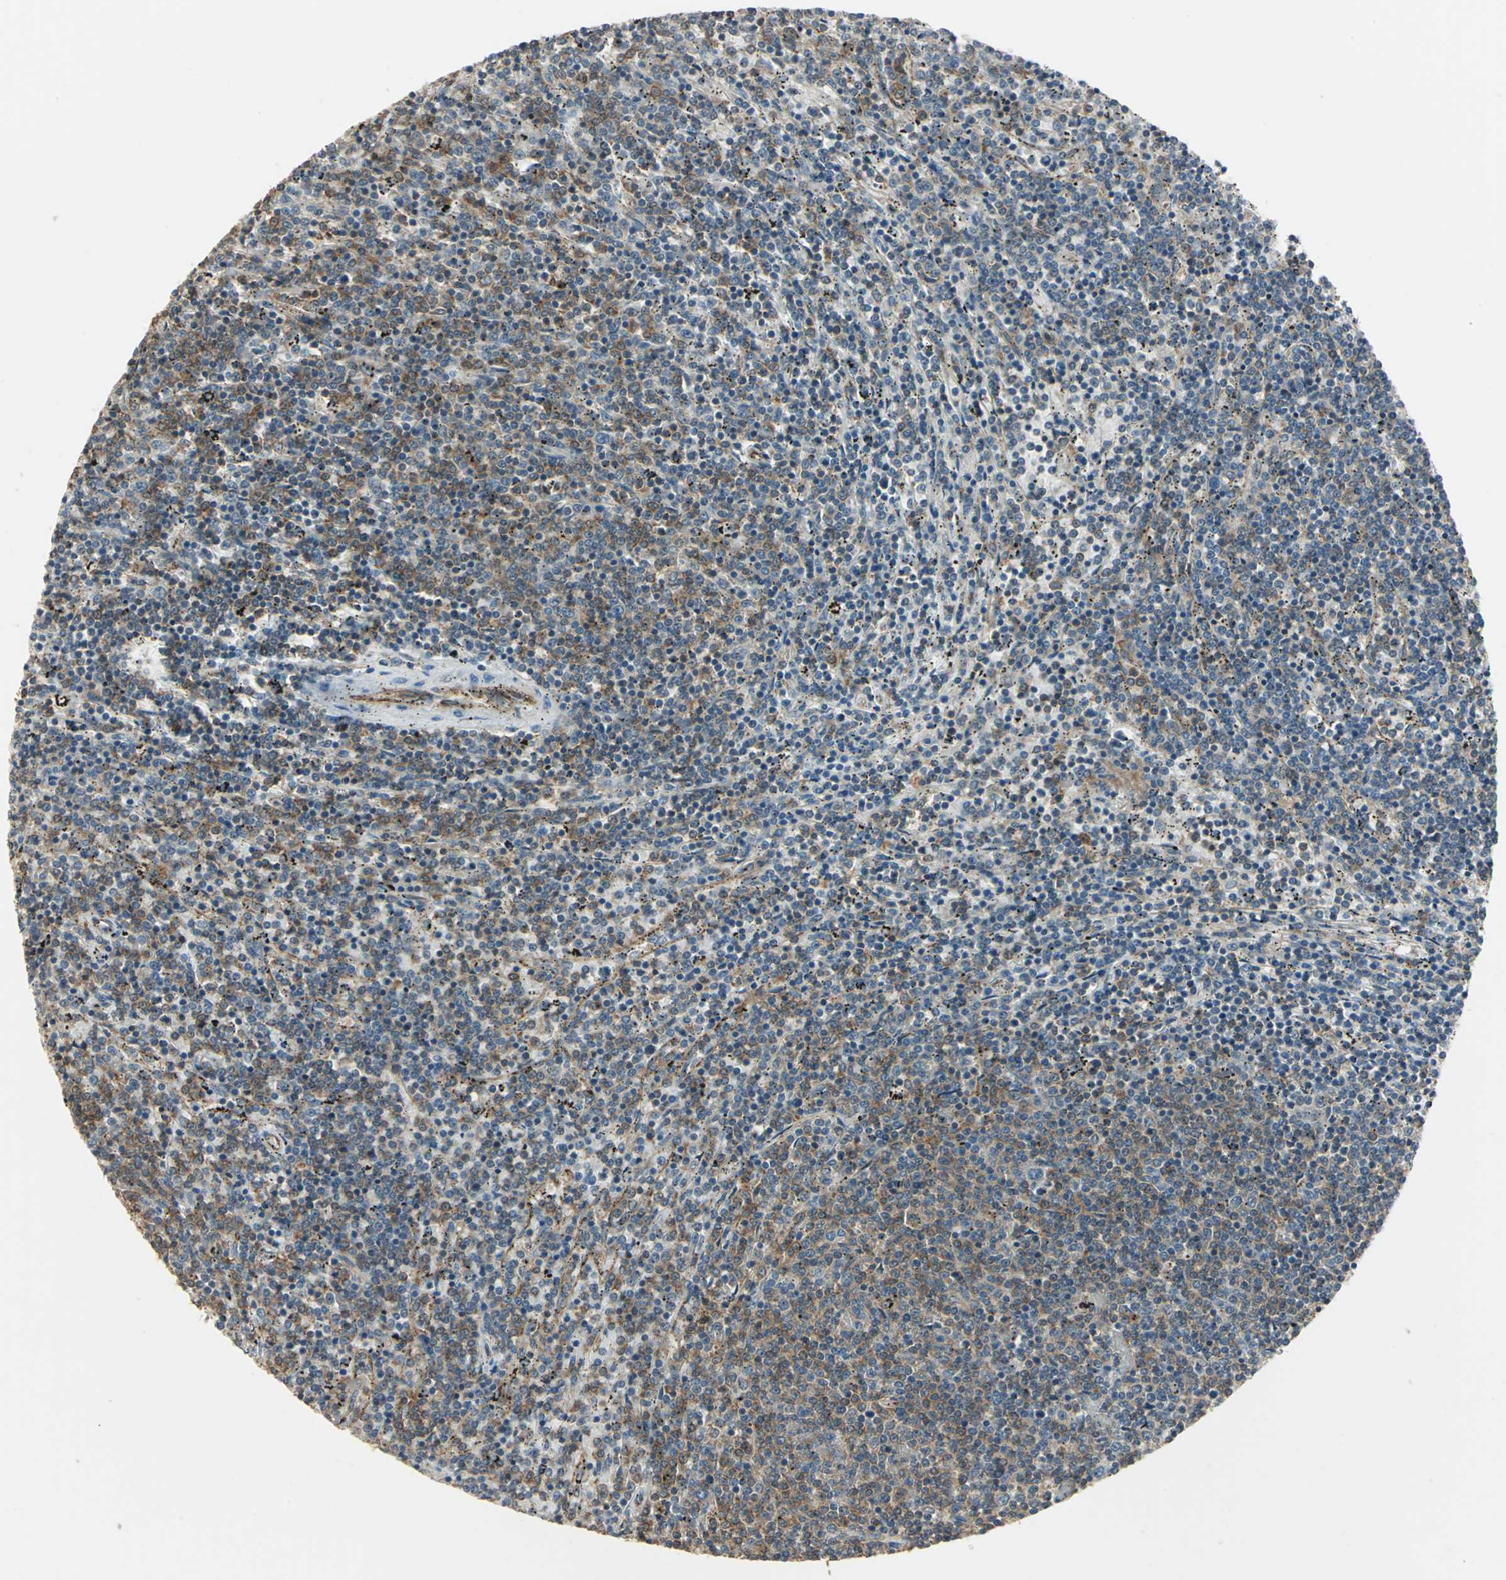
{"staining": {"intensity": "moderate", "quantity": "25%-75%", "location": "cytoplasmic/membranous"}, "tissue": "lymphoma", "cell_type": "Tumor cells", "image_type": "cancer", "snomed": [{"axis": "morphology", "description": "Malignant lymphoma, non-Hodgkin's type, Low grade"}, {"axis": "topography", "description": "Spleen"}], "caption": "Immunohistochemical staining of lymphoma shows medium levels of moderate cytoplasmic/membranous protein positivity in about 25%-75% of tumor cells.", "gene": "RAPGEF1", "patient": {"sex": "female", "age": 50}}